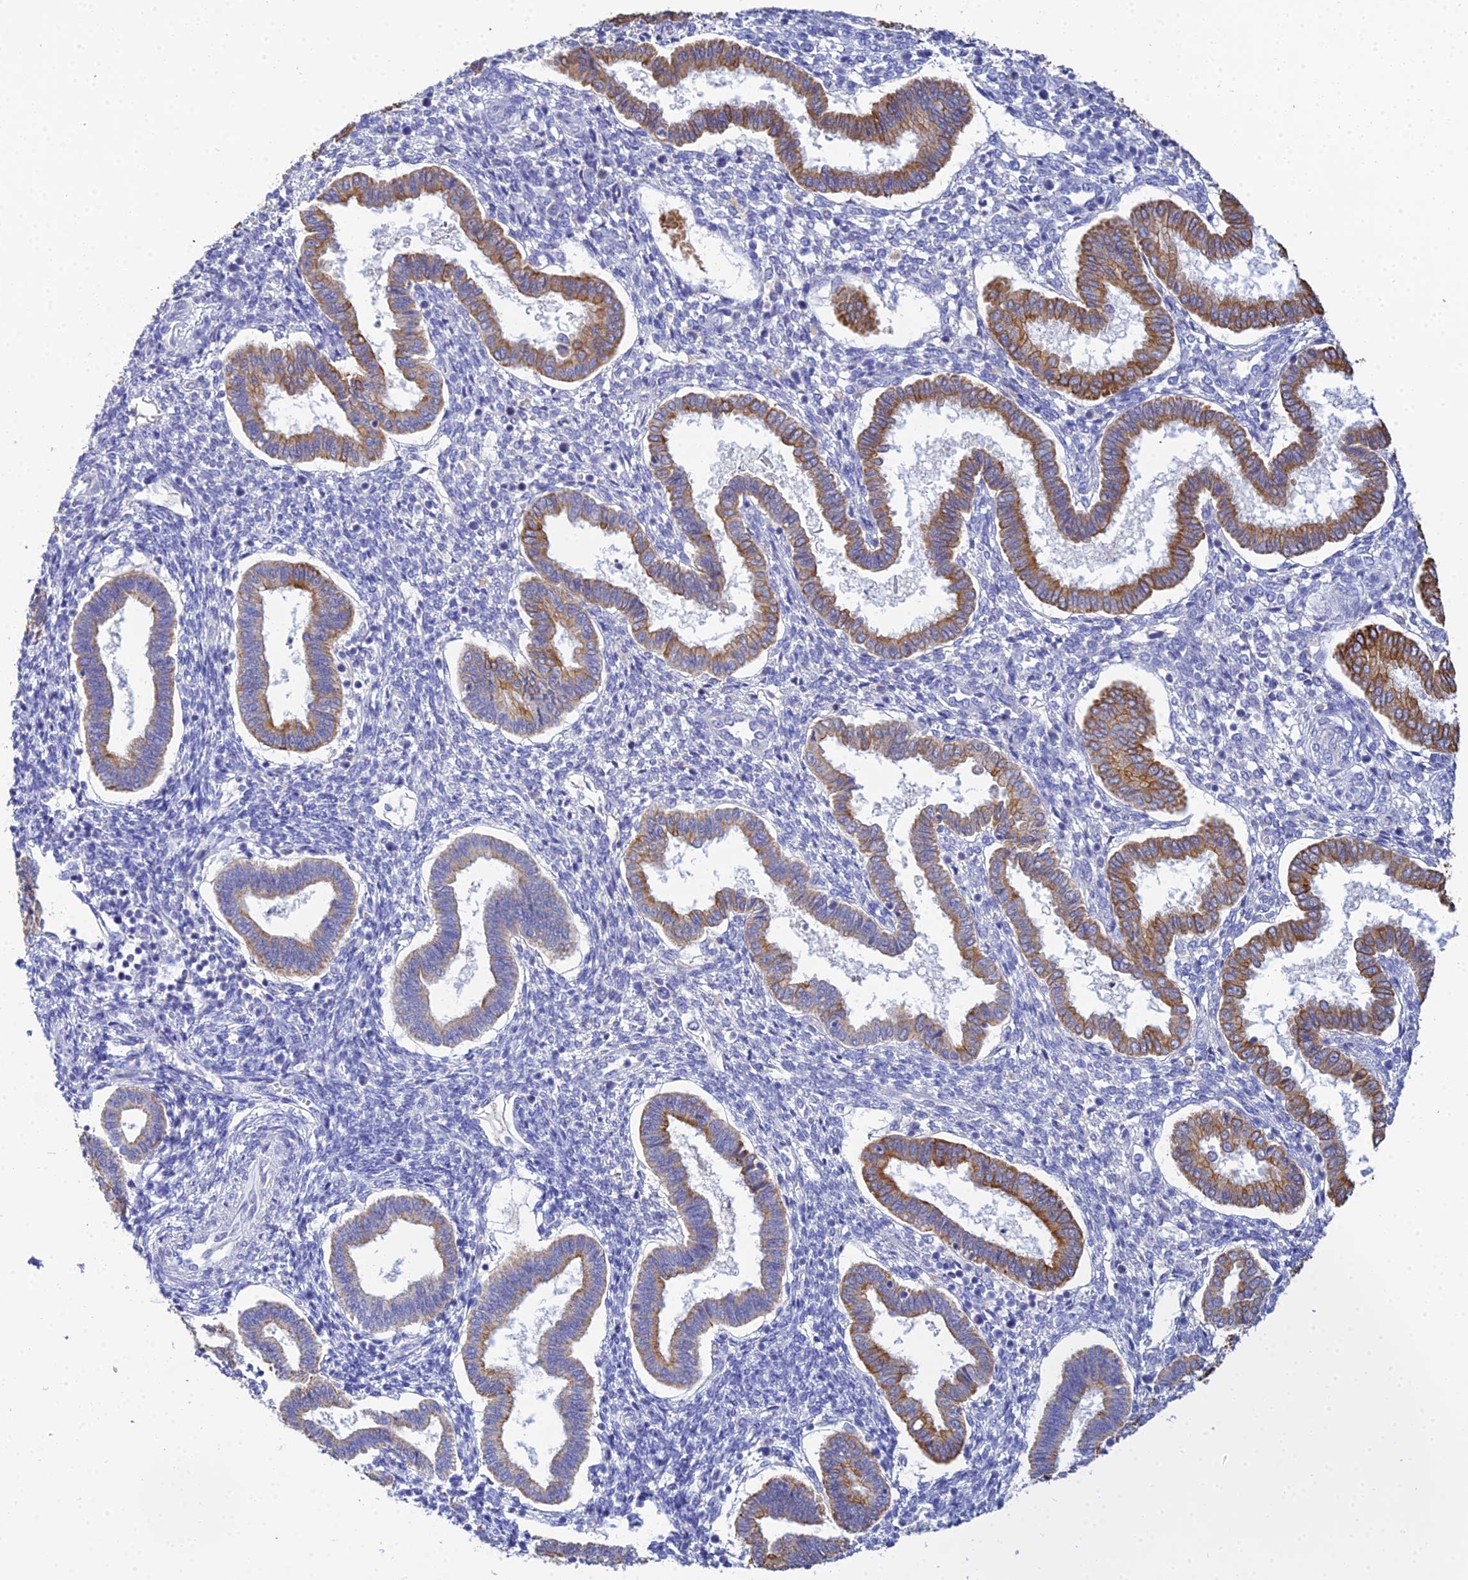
{"staining": {"intensity": "negative", "quantity": "none", "location": "none"}, "tissue": "endometrium", "cell_type": "Cells in endometrial stroma", "image_type": "normal", "snomed": [{"axis": "morphology", "description": "Normal tissue, NOS"}, {"axis": "topography", "description": "Endometrium"}], "caption": "Protein analysis of unremarkable endometrium demonstrates no significant positivity in cells in endometrial stroma. Brightfield microscopy of immunohistochemistry stained with DAB (3,3'-diaminobenzidine) (brown) and hematoxylin (blue), captured at high magnification.", "gene": "ZXDA", "patient": {"sex": "female", "age": 24}}